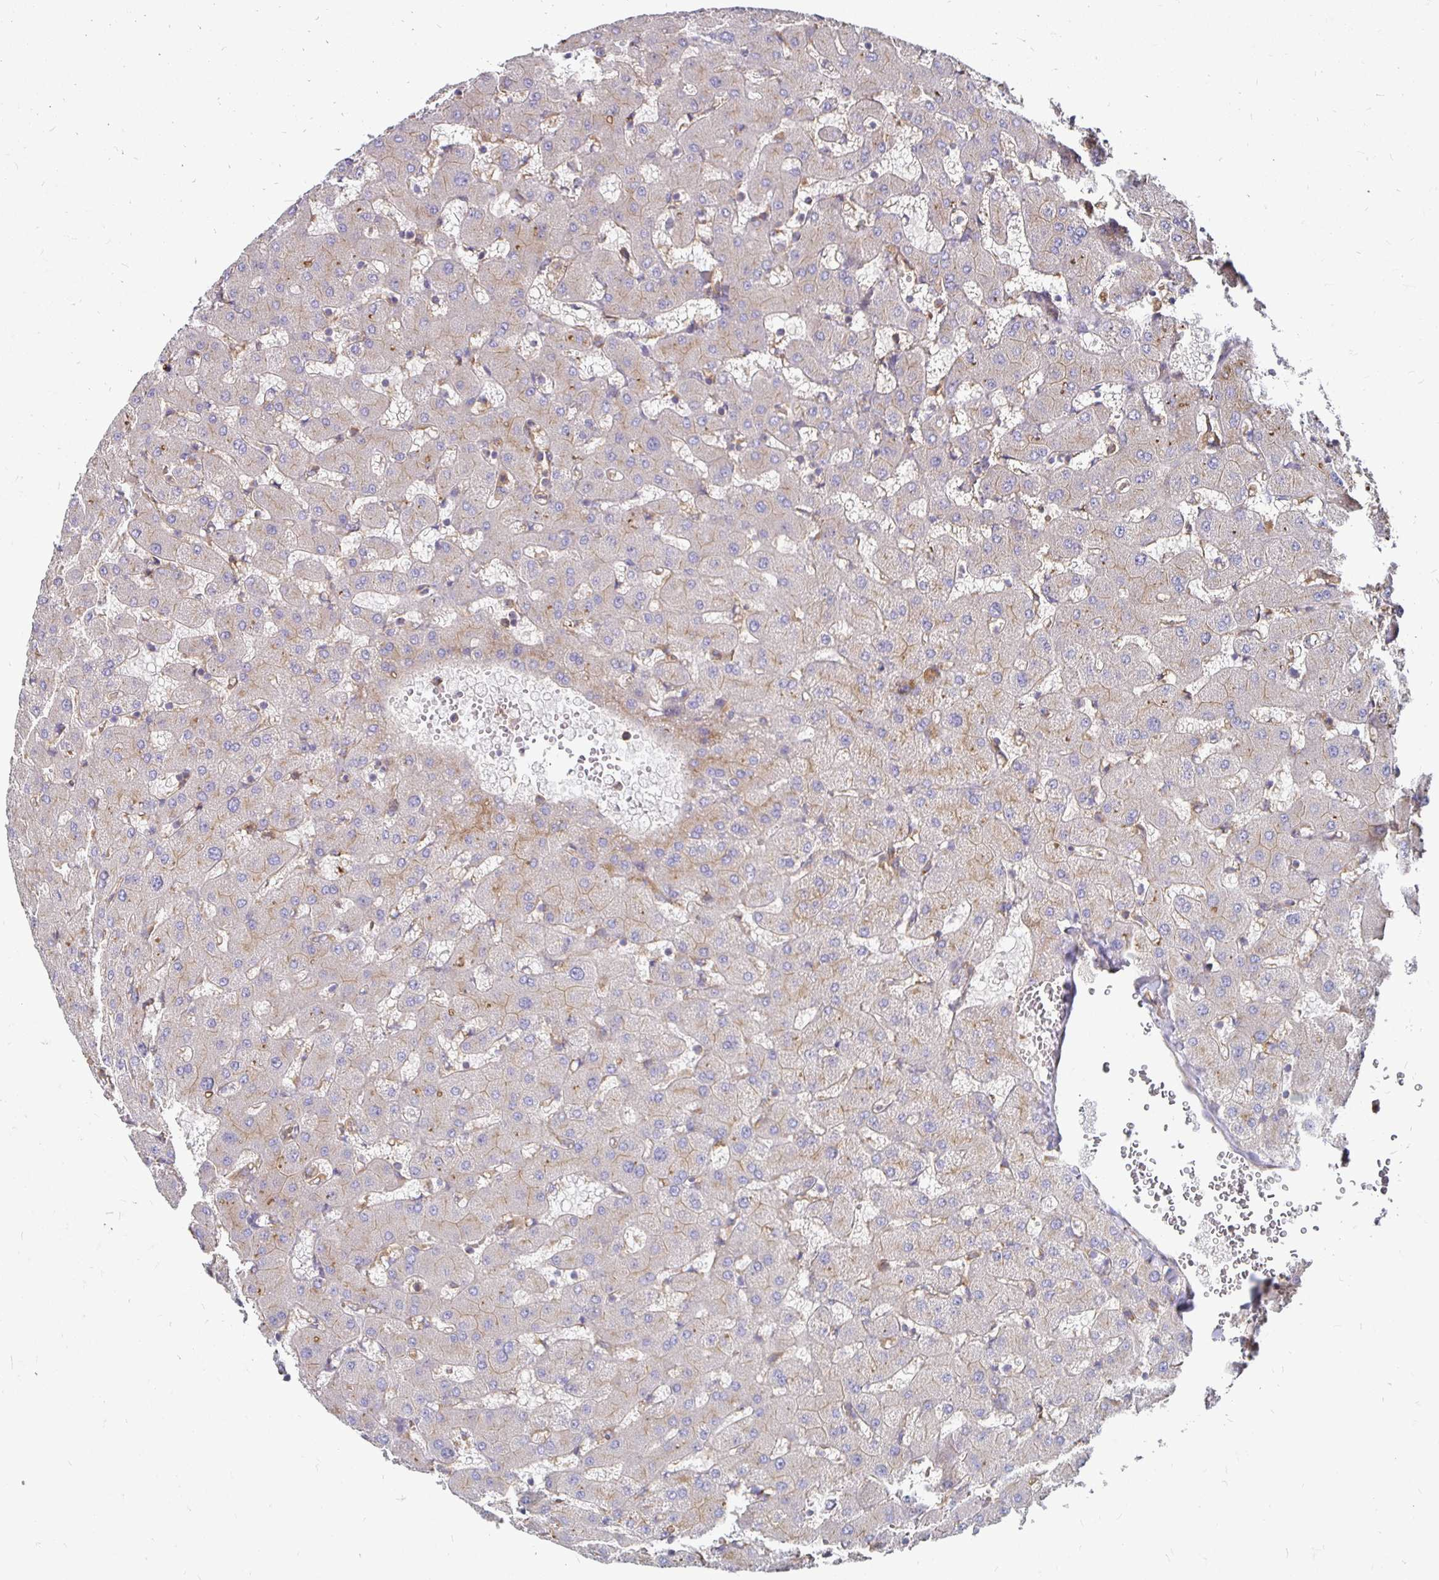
{"staining": {"intensity": "negative", "quantity": "none", "location": "none"}, "tissue": "liver", "cell_type": "Cholangiocytes", "image_type": "normal", "snomed": [{"axis": "morphology", "description": "Normal tissue, NOS"}, {"axis": "topography", "description": "Liver"}], "caption": "Human liver stained for a protein using IHC displays no expression in cholangiocytes.", "gene": "NCSTN", "patient": {"sex": "female", "age": 63}}